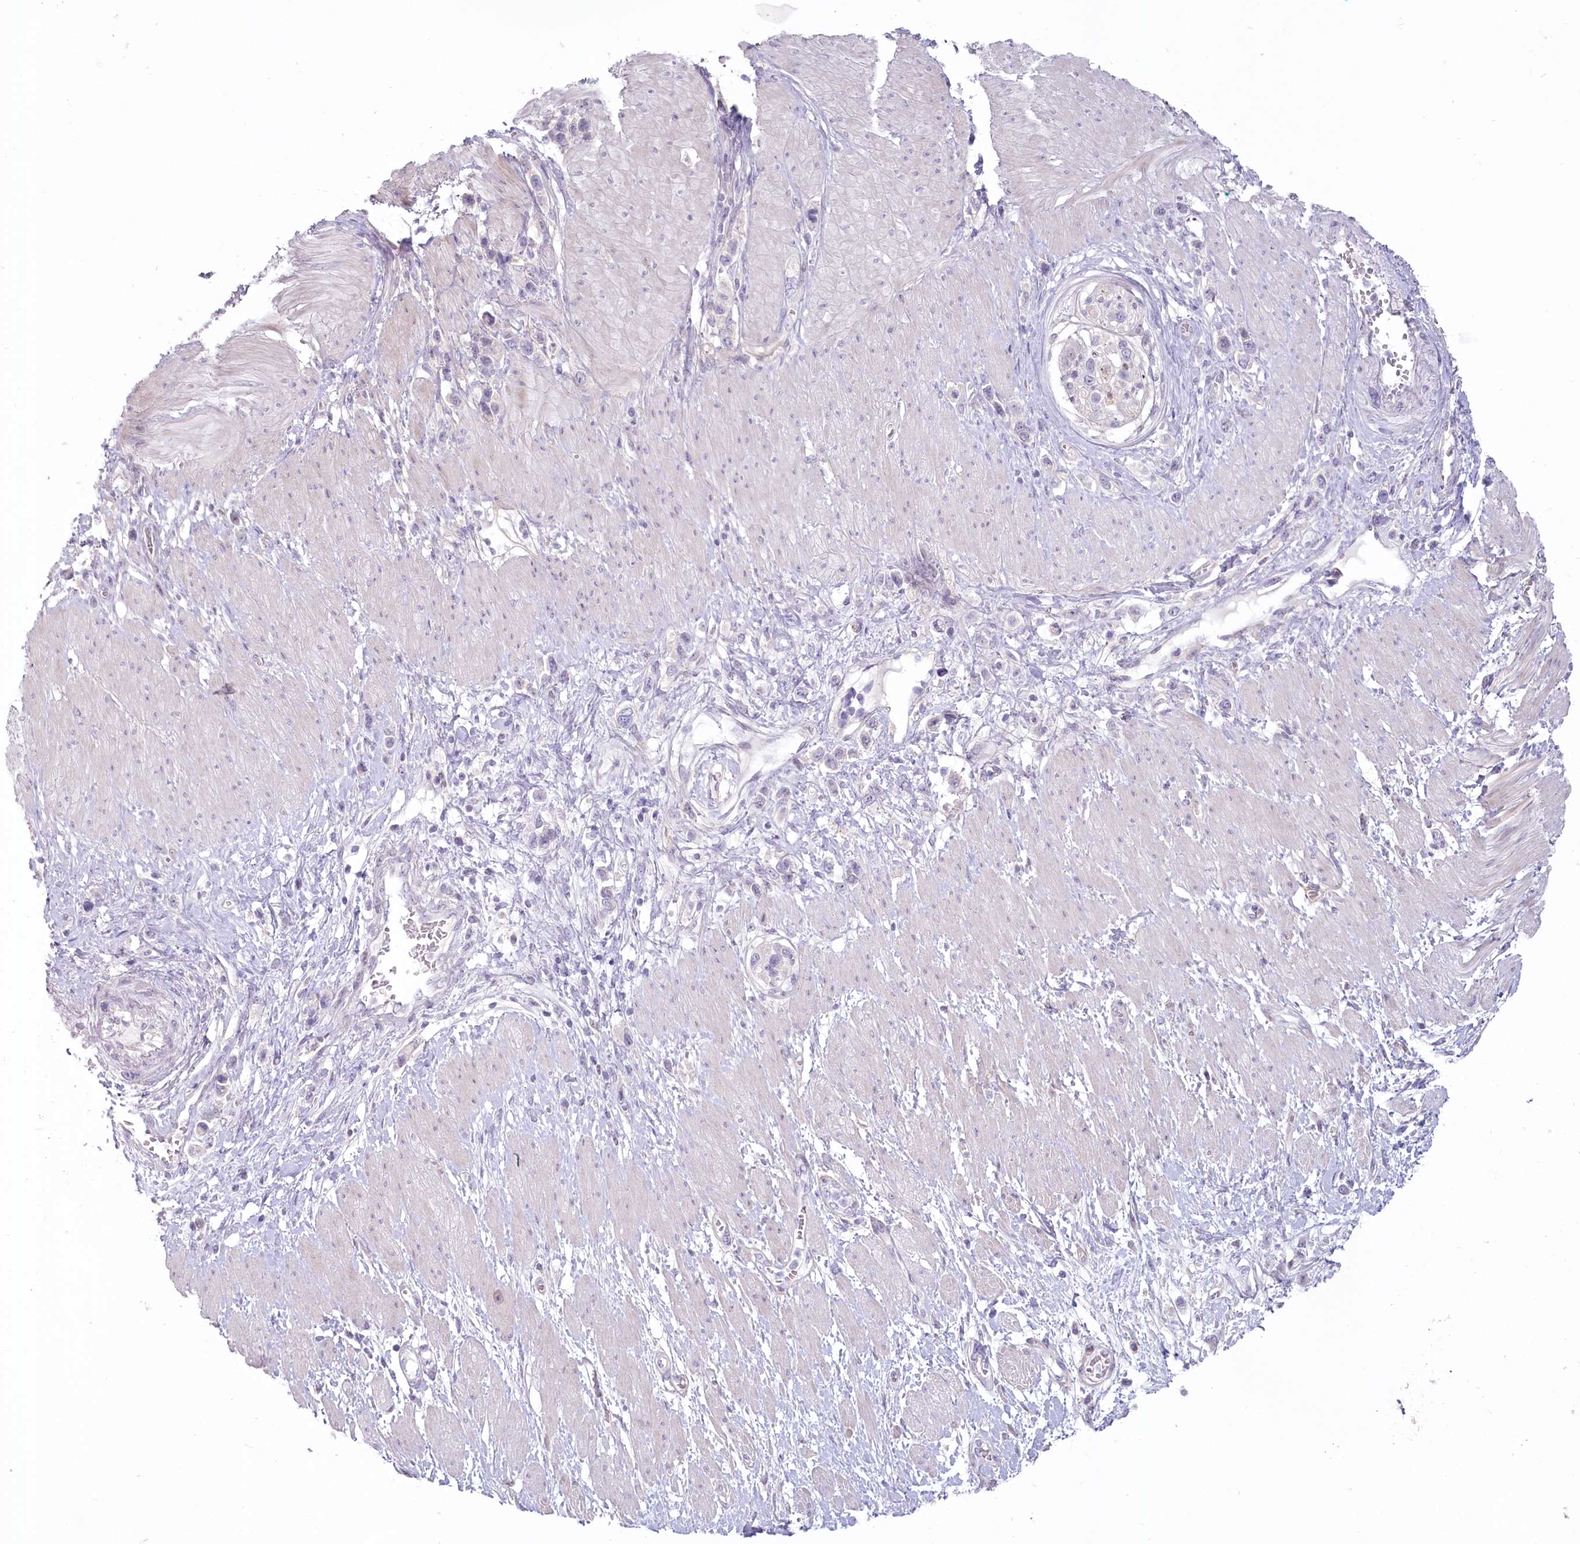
{"staining": {"intensity": "negative", "quantity": "none", "location": "none"}, "tissue": "stomach cancer", "cell_type": "Tumor cells", "image_type": "cancer", "snomed": [{"axis": "morphology", "description": "Normal tissue, NOS"}, {"axis": "morphology", "description": "Adenocarcinoma, NOS"}, {"axis": "topography", "description": "Stomach, upper"}, {"axis": "topography", "description": "Stomach"}], "caption": "Adenocarcinoma (stomach) was stained to show a protein in brown. There is no significant positivity in tumor cells.", "gene": "USP11", "patient": {"sex": "female", "age": 65}}